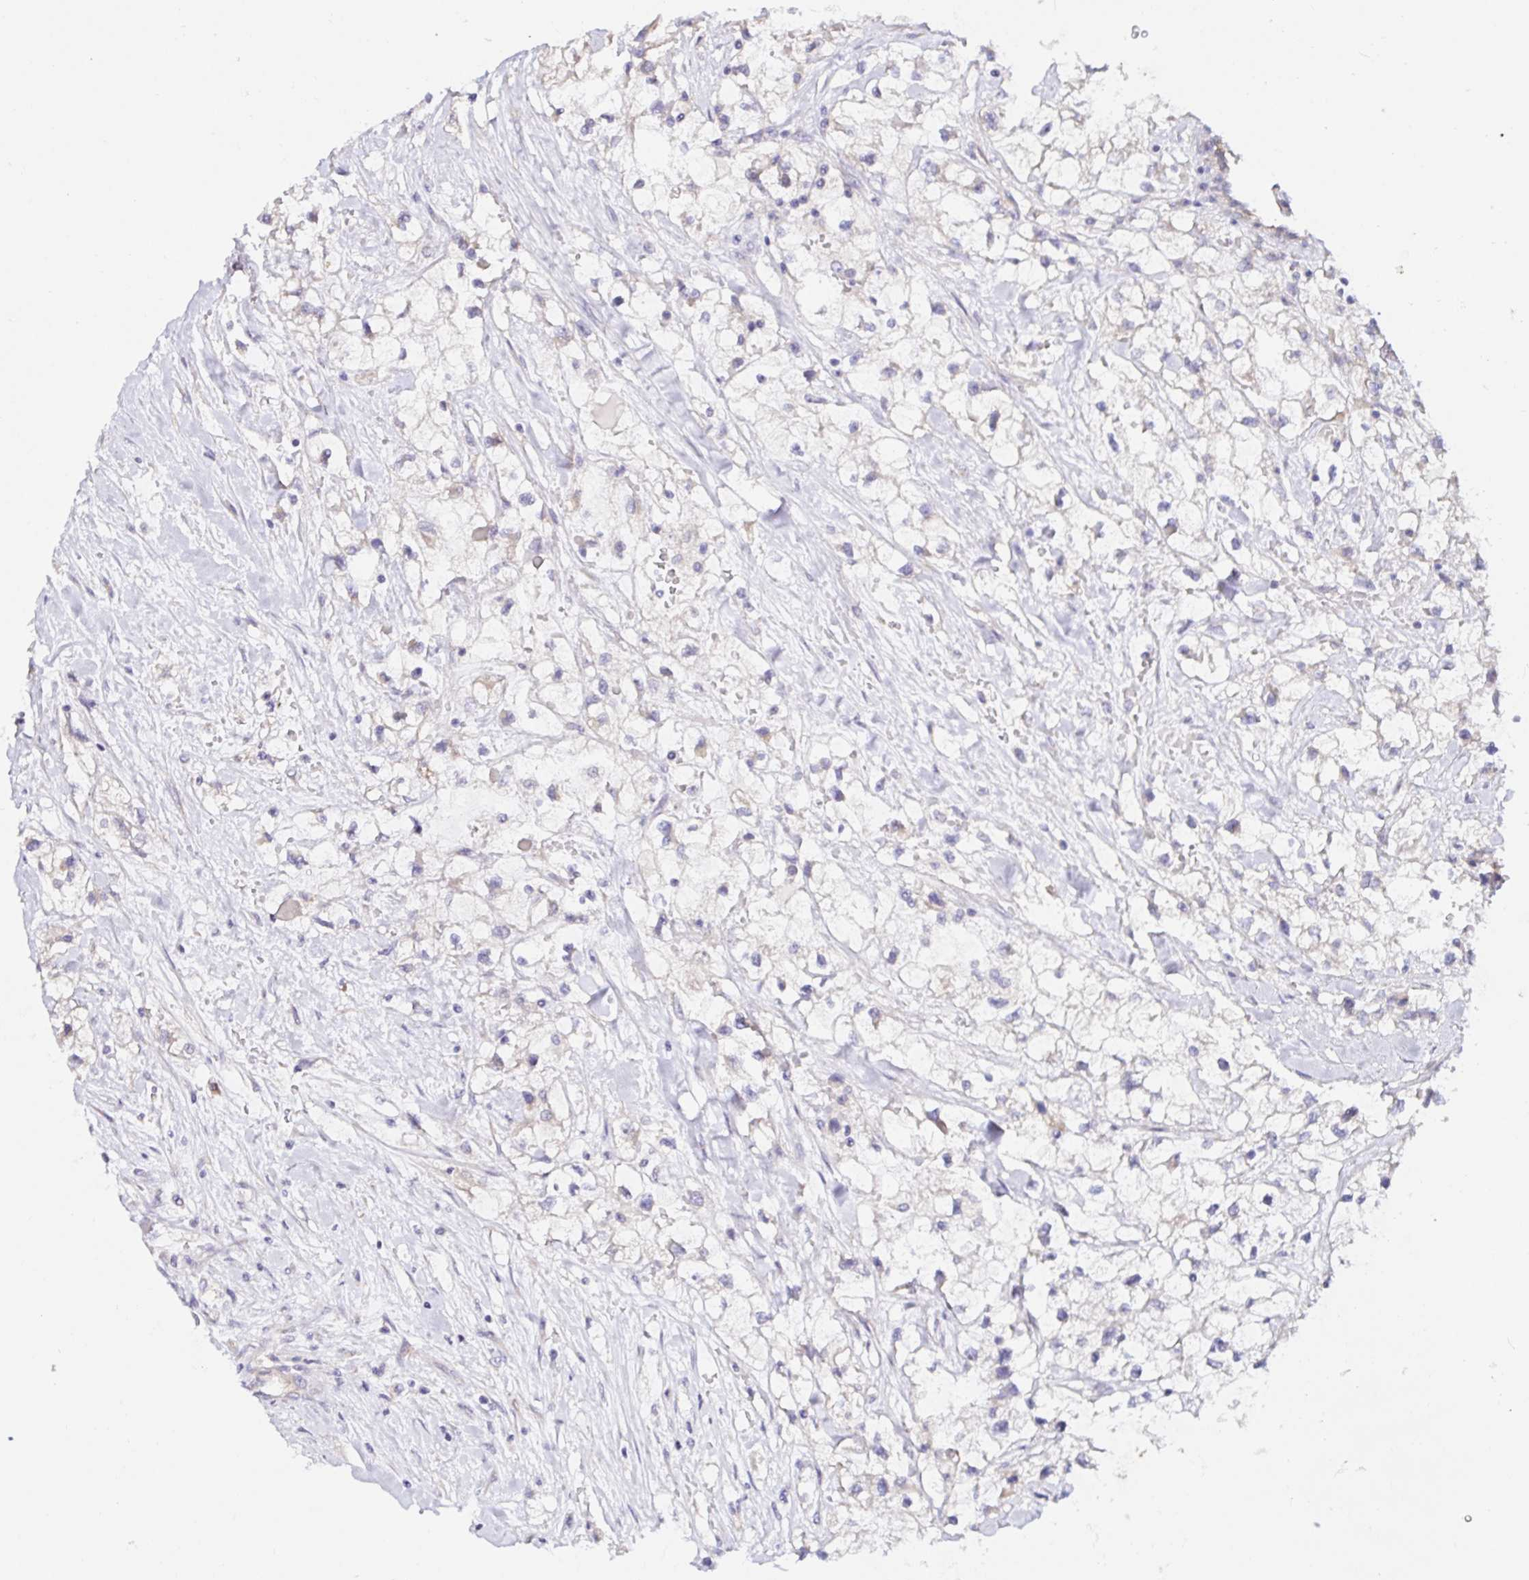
{"staining": {"intensity": "weak", "quantity": "<25%", "location": "cytoplasmic/membranous"}, "tissue": "renal cancer", "cell_type": "Tumor cells", "image_type": "cancer", "snomed": [{"axis": "morphology", "description": "Adenocarcinoma, NOS"}, {"axis": "topography", "description": "Kidney"}], "caption": "Renal adenocarcinoma stained for a protein using immunohistochemistry (IHC) demonstrates no expression tumor cells.", "gene": "VSIG2", "patient": {"sex": "male", "age": 59}}